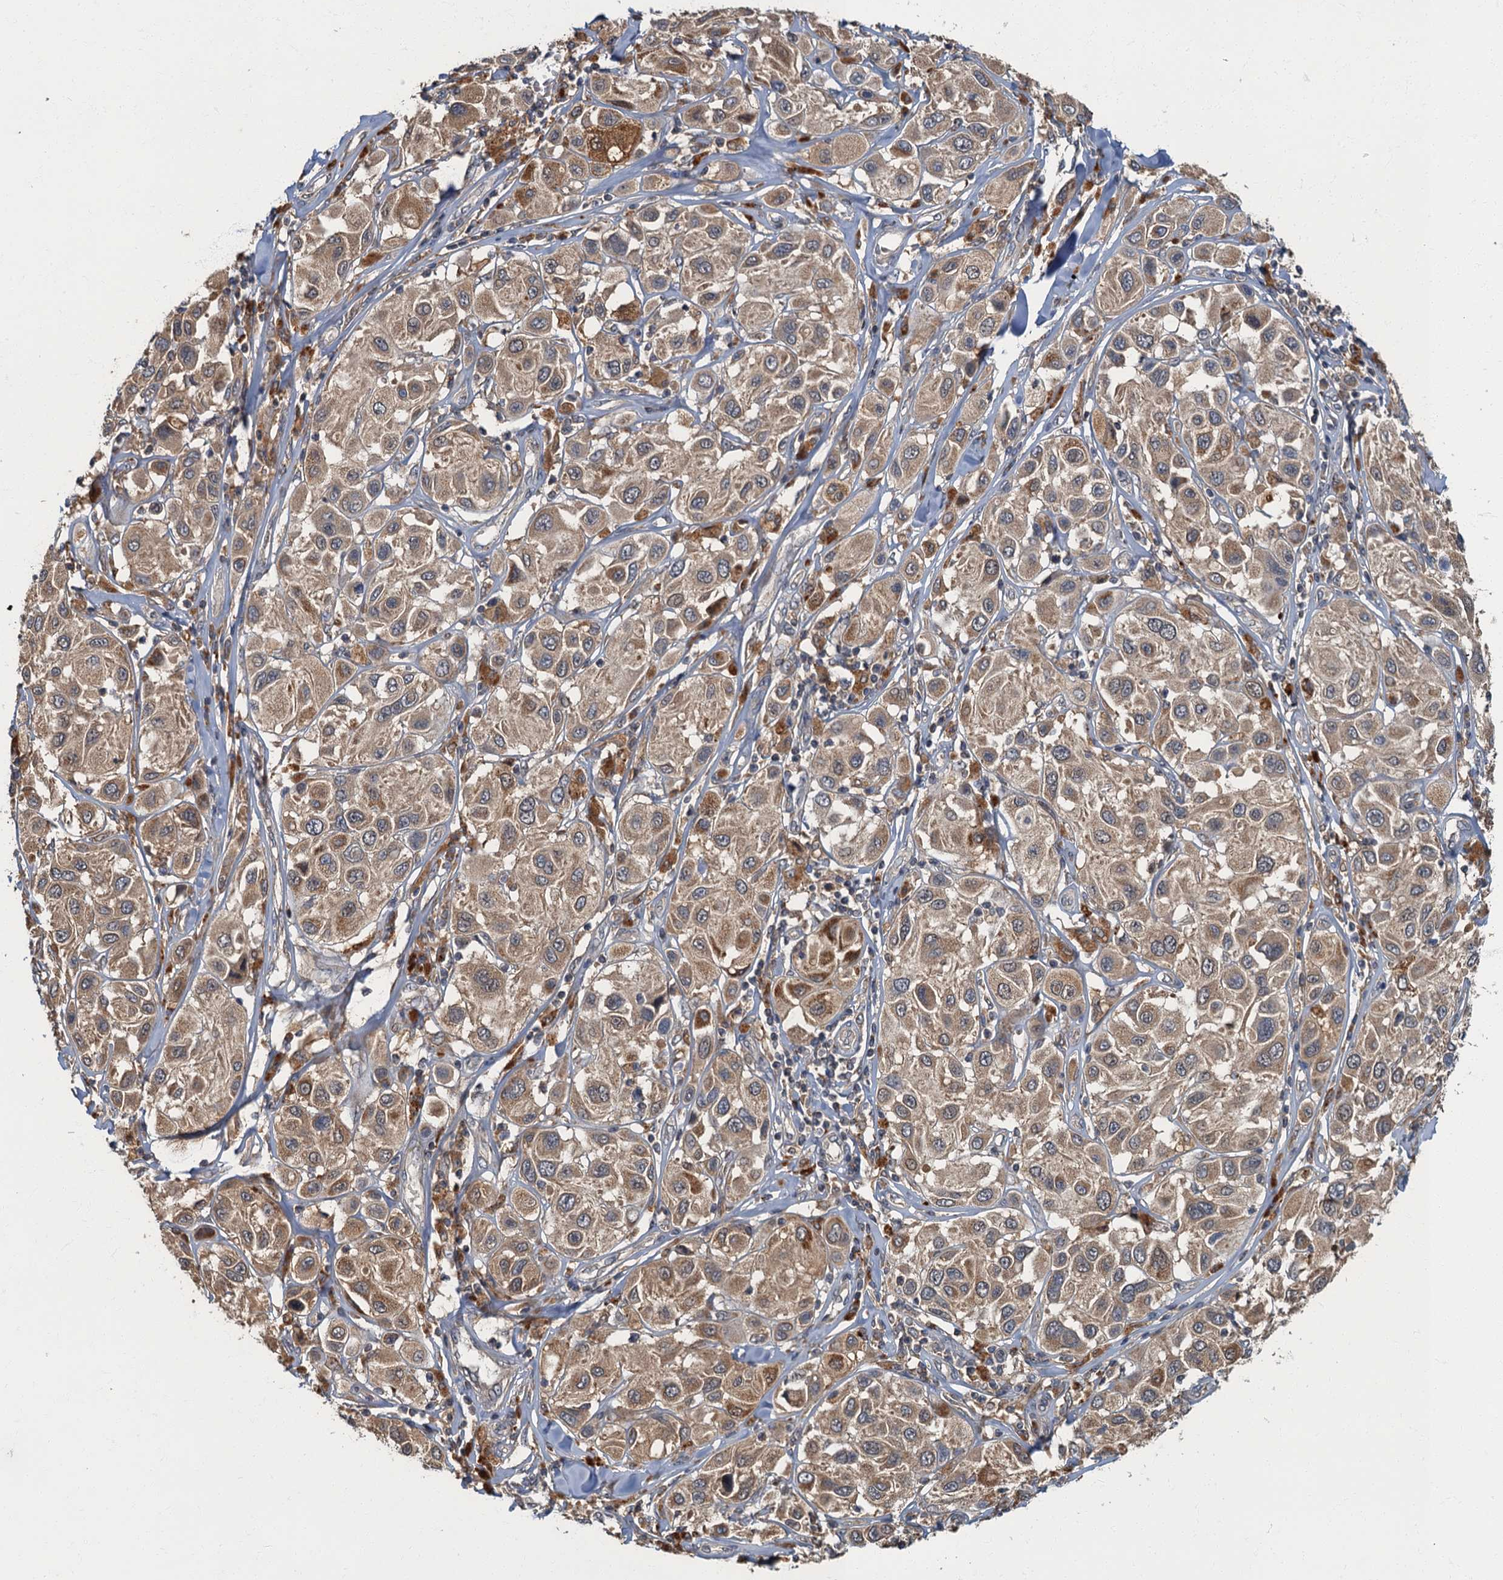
{"staining": {"intensity": "weak", "quantity": ">75%", "location": "cytoplasmic/membranous"}, "tissue": "melanoma", "cell_type": "Tumor cells", "image_type": "cancer", "snomed": [{"axis": "morphology", "description": "Malignant melanoma, Metastatic site"}, {"axis": "topography", "description": "Skin"}], "caption": "Protein expression analysis of melanoma shows weak cytoplasmic/membranous staining in about >75% of tumor cells.", "gene": "WDCP", "patient": {"sex": "male", "age": 41}}